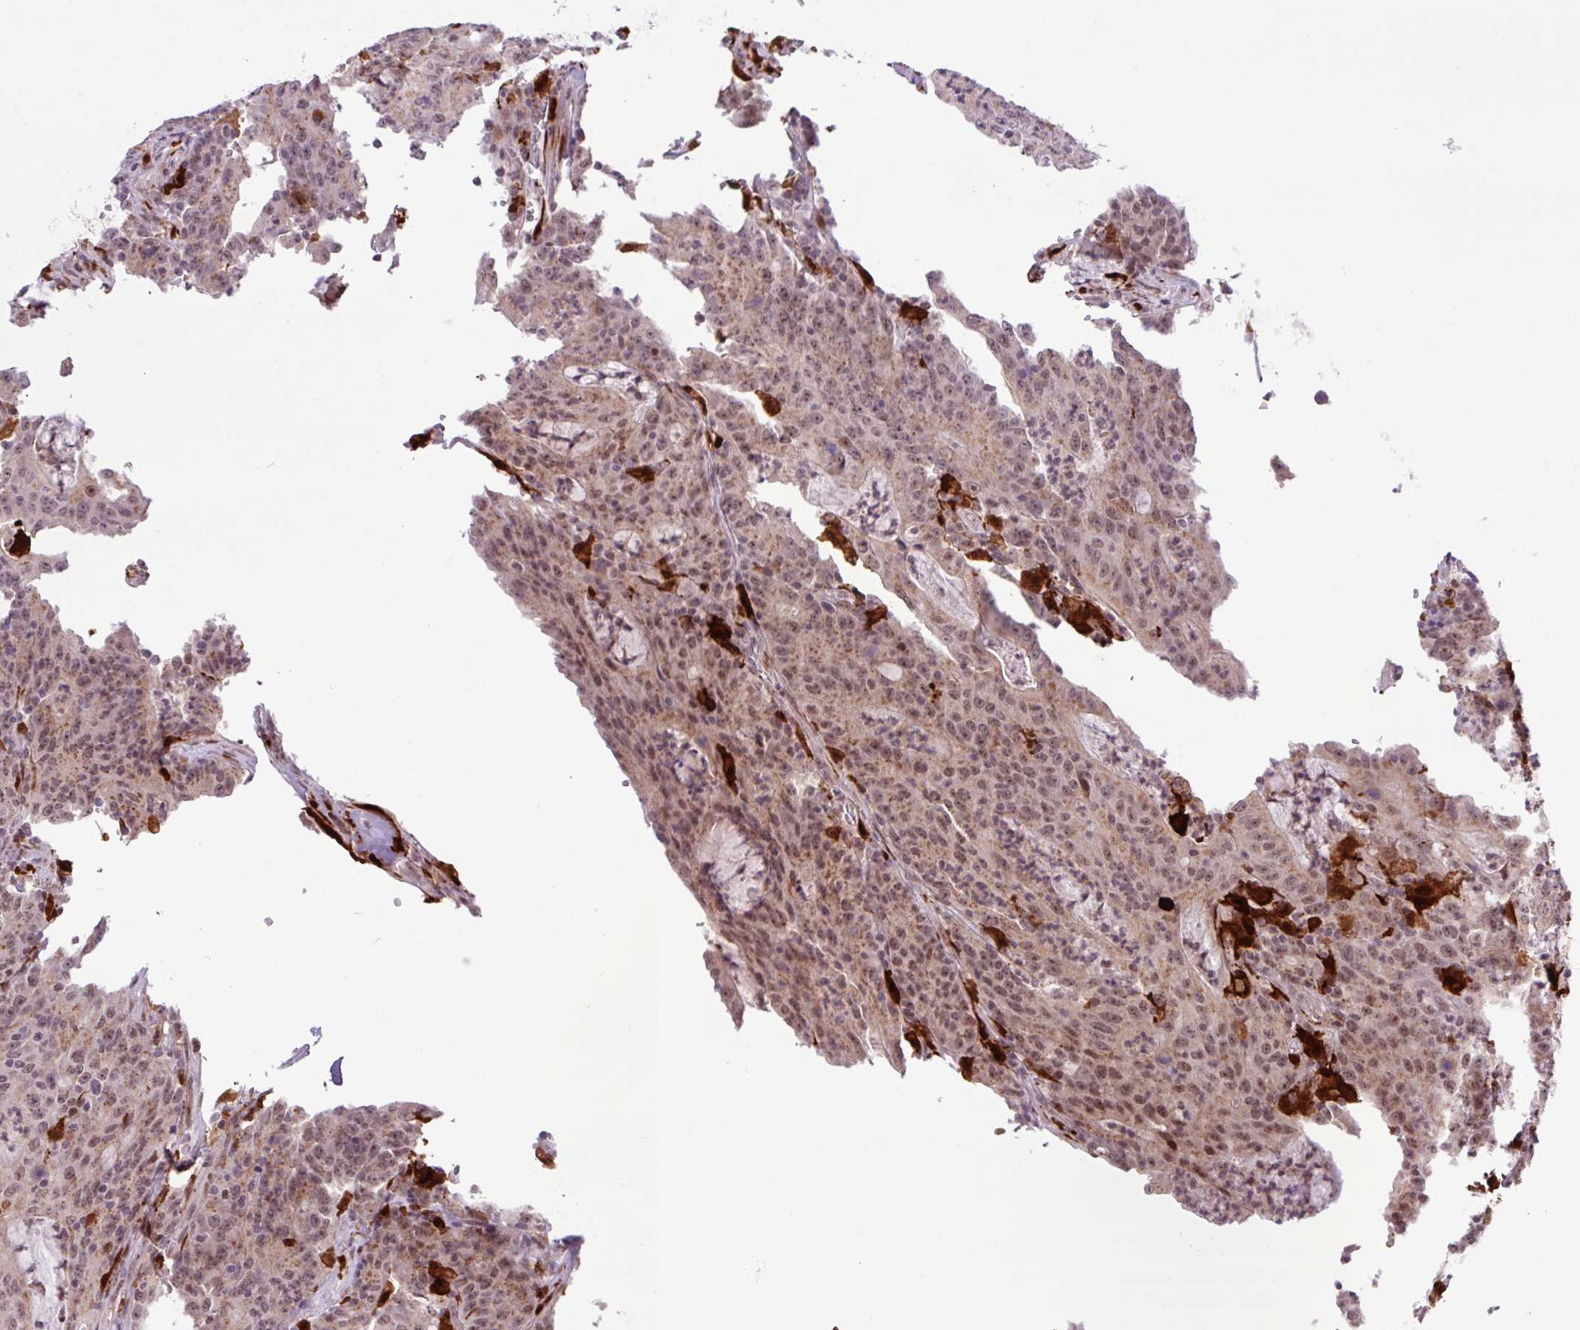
{"staining": {"intensity": "moderate", "quantity": ">75%", "location": "cytoplasmic/membranous,nuclear"}, "tissue": "colorectal cancer", "cell_type": "Tumor cells", "image_type": "cancer", "snomed": [{"axis": "morphology", "description": "Adenocarcinoma, NOS"}, {"axis": "topography", "description": "Colon"}], "caption": "The photomicrograph reveals a brown stain indicating the presence of a protein in the cytoplasmic/membranous and nuclear of tumor cells in adenocarcinoma (colorectal).", "gene": "BRD3", "patient": {"sex": "male", "age": 83}}